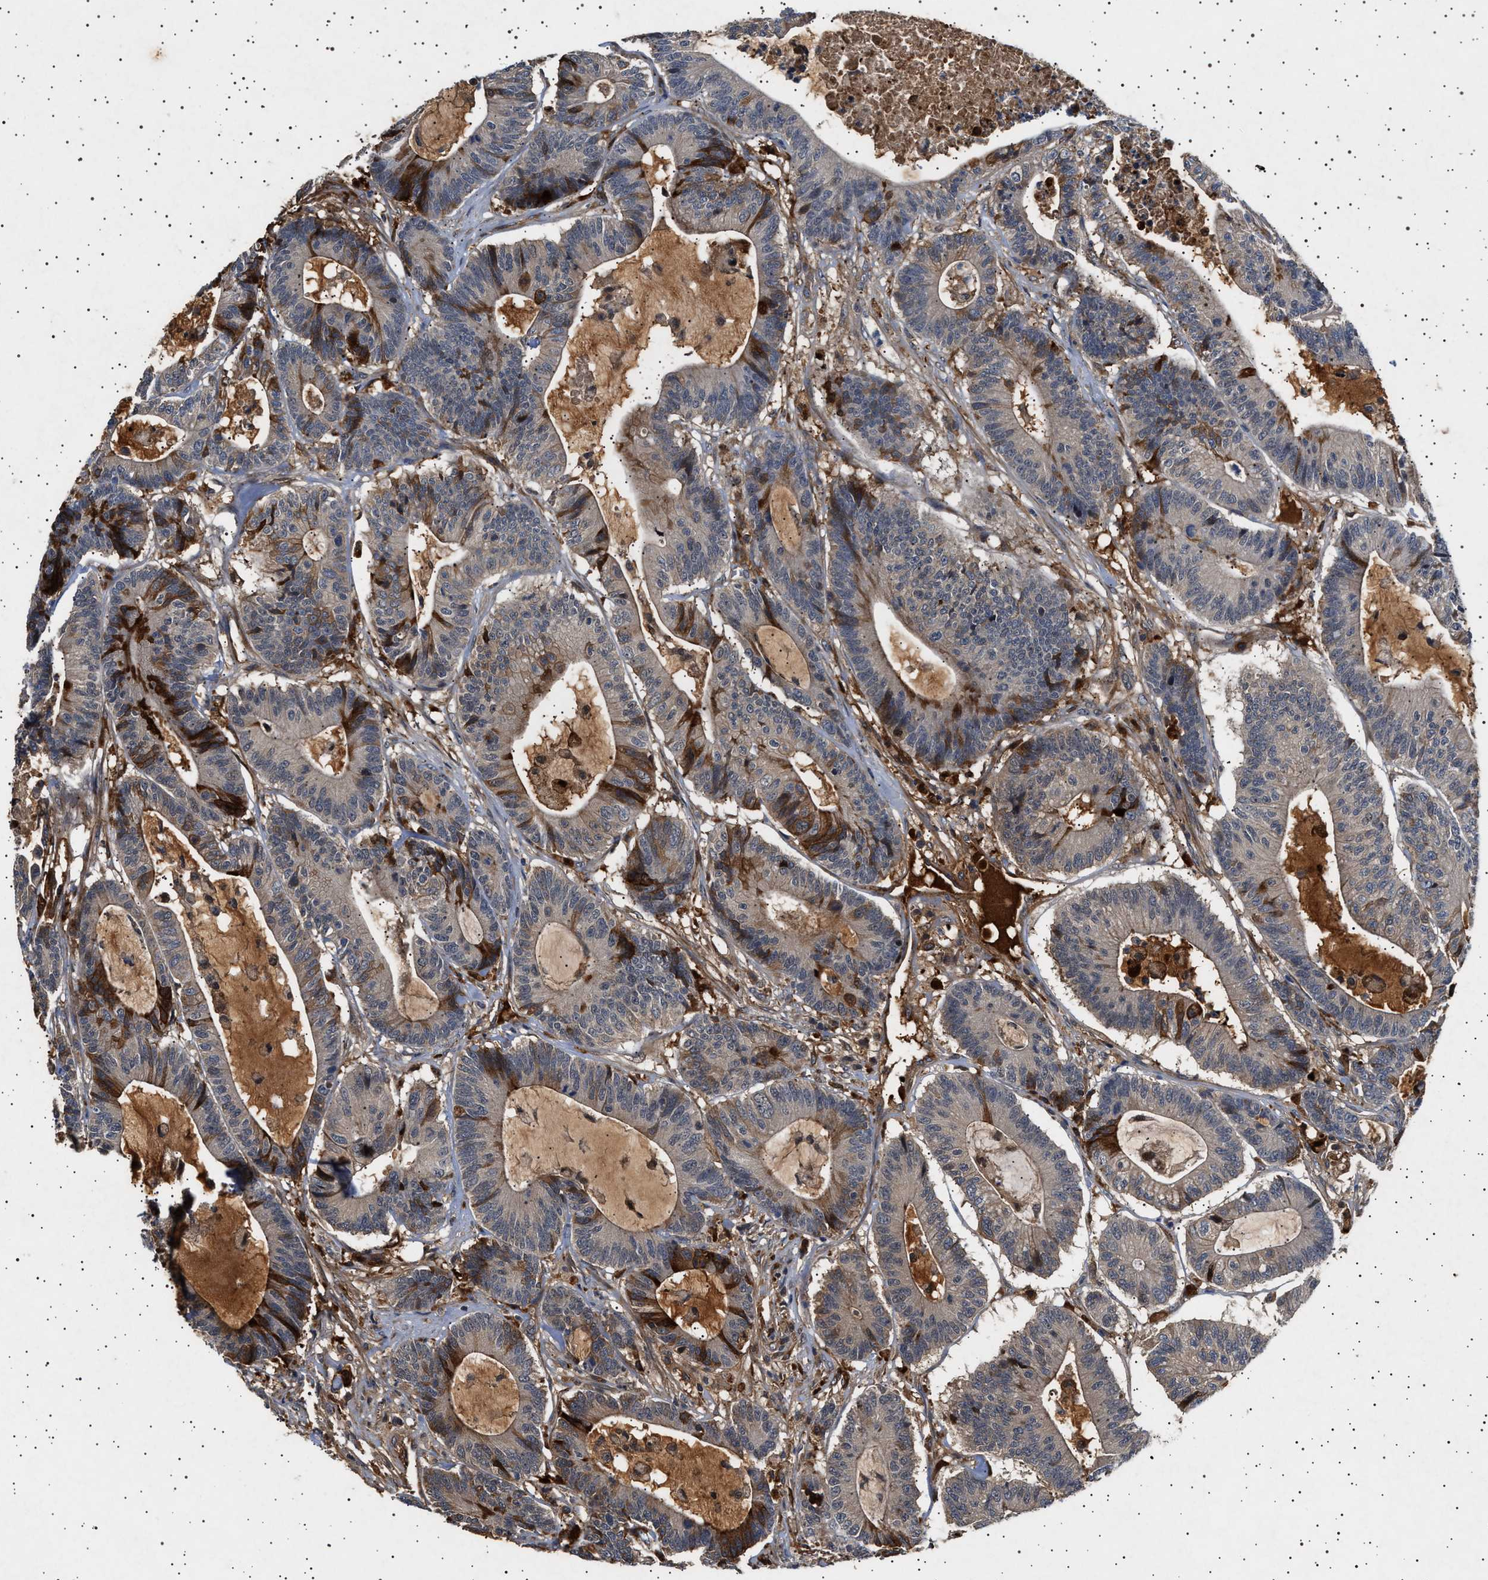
{"staining": {"intensity": "strong", "quantity": "<25%", "location": "cytoplasmic/membranous"}, "tissue": "colorectal cancer", "cell_type": "Tumor cells", "image_type": "cancer", "snomed": [{"axis": "morphology", "description": "Adenocarcinoma, NOS"}, {"axis": "topography", "description": "Colon"}], "caption": "A brown stain shows strong cytoplasmic/membranous positivity of a protein in colorectal cancer tumor cells.", "gene": "FICD", "patient": {"sex": "female", "age": 84}}